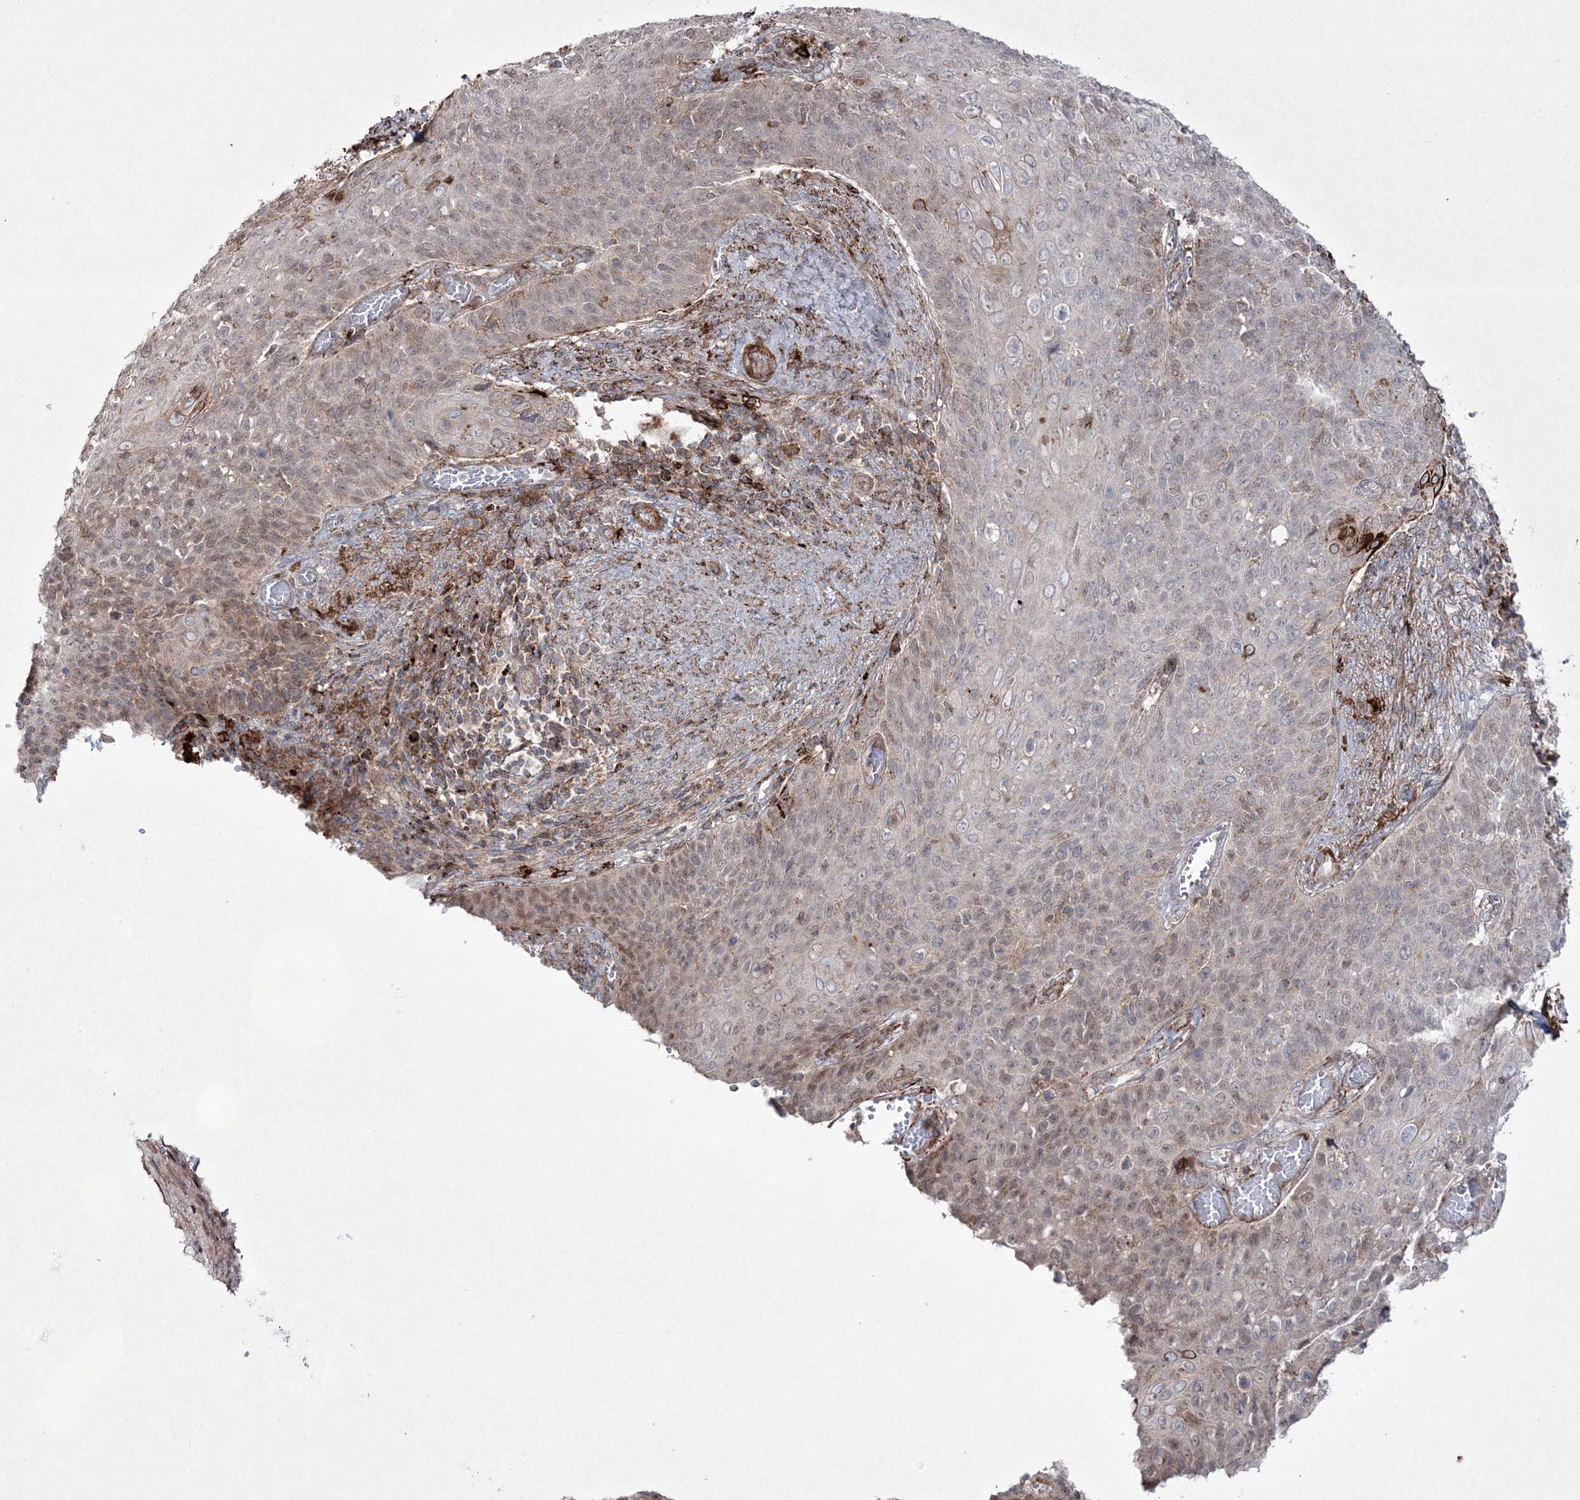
{"staining": {"intensity": "negative", "quantity": "none", "location": "none"}, "tissue": "cervical cancer", "cell_type": "Tumor cells", "image_type": "cancer", "snomed": [{"axis": "morphology", "description": "Squamous cell carcinoma, NOS"}, {"axis": "topography", "description": "Cervix"}], "caption": "A micrograph of cervical cancer stained for a protein exhibits no brown staining in tumor cells.", "gene": "RICTOR", "patient": {"sex": "female", "age": 39}}